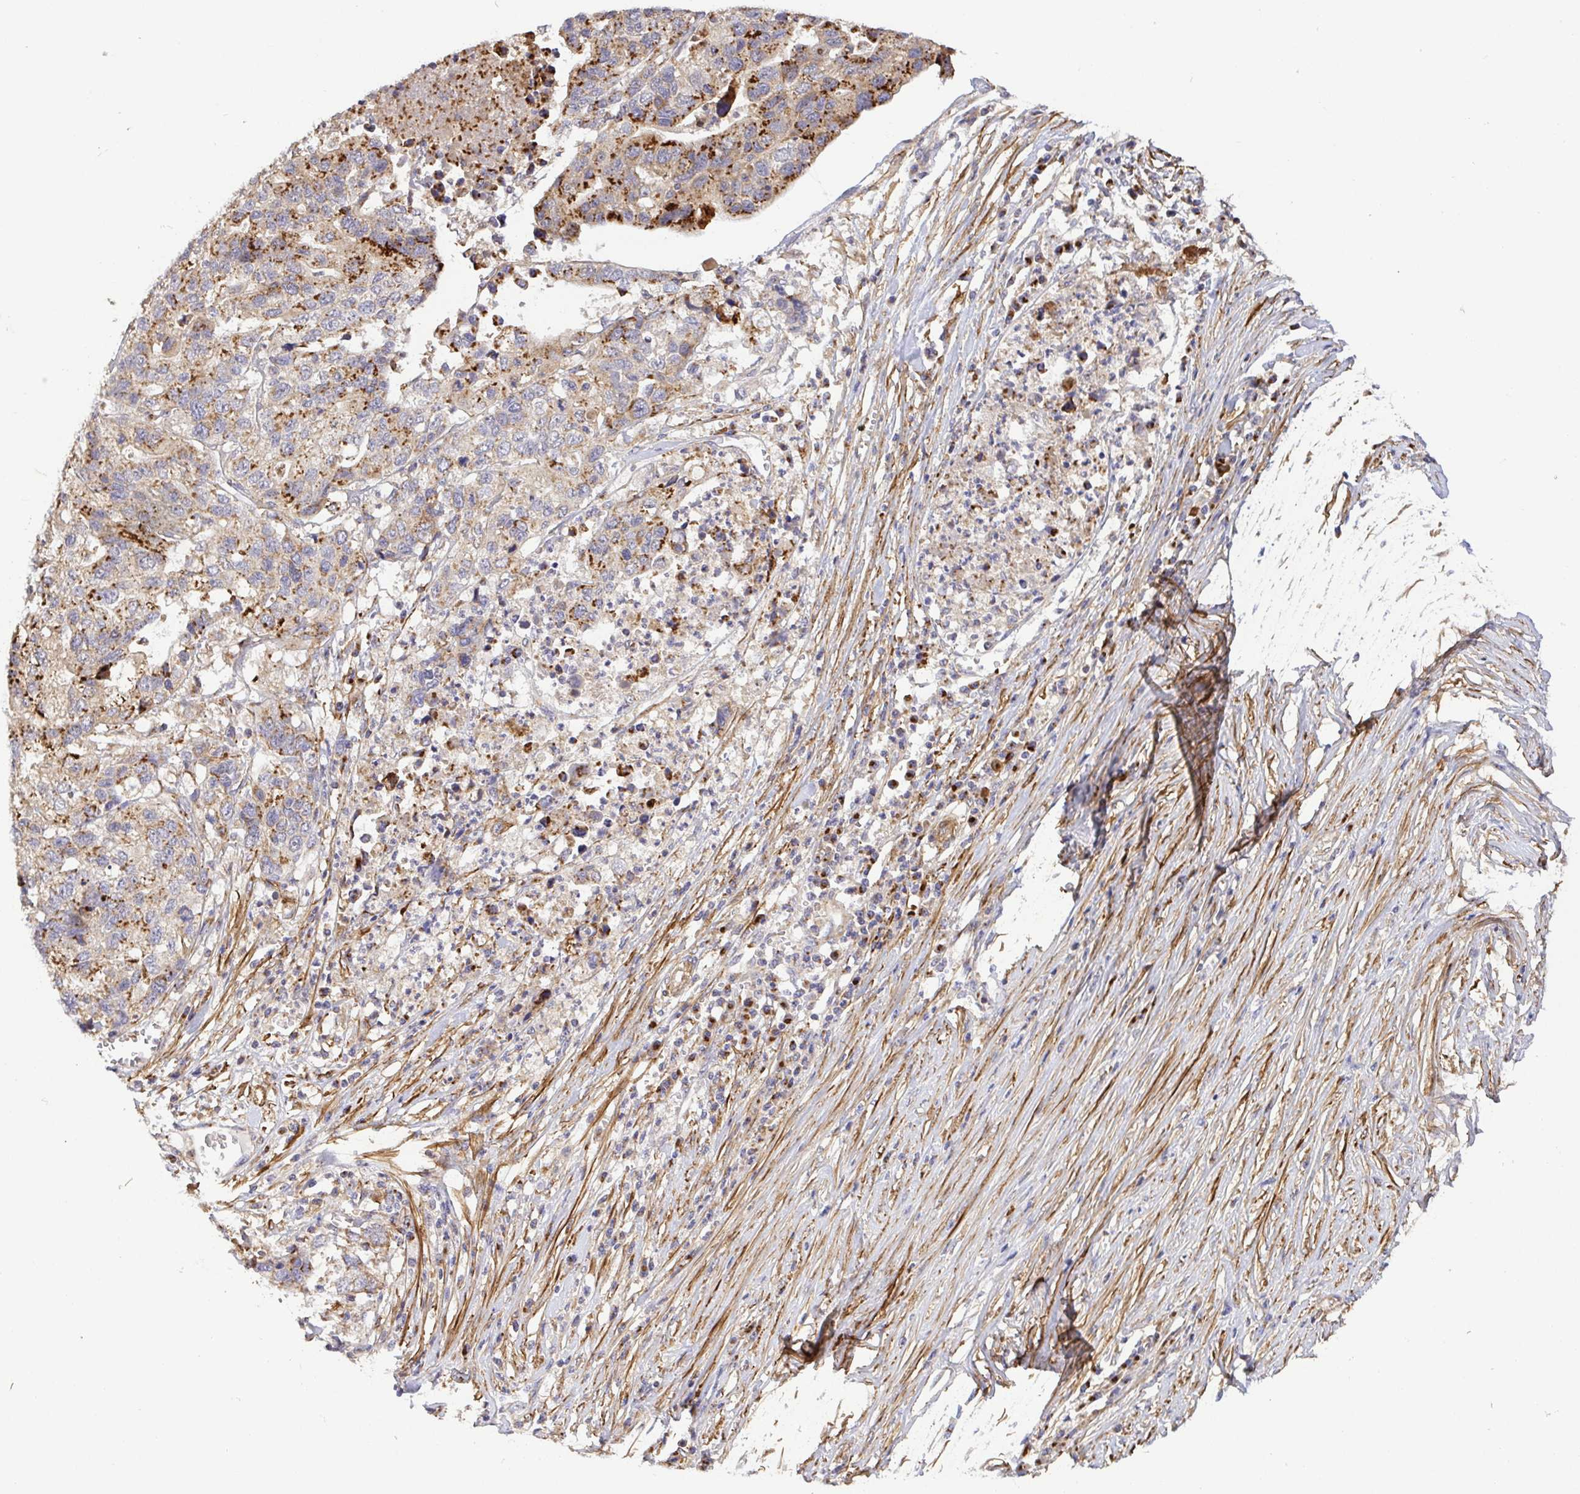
{"staining": {"intensity": "moderate", "quantity": ">75%", "location": "cytoplasmic/membranous"}, "tissue": "stomach cancer", "cell_type": "Tumor cells", "image_type": "cancer", "snomed": [{"axis": "morphology", "description": "Adenocarcinoma, NOS"}, {"axis": "topography", "description": "Stomach, upper"}], "caption": "High-magnification brightfield microscopy of stomach adenocarcinoma stained with DAB (brown) and counterstained with hematoxylin (blue). tumor cells exhibit moderate cytoplasmic/membranous positivity is seen in approximately>75% of cells.", "gene": "TM9SF4", "patient": {"sex": "female", "age": 67}}